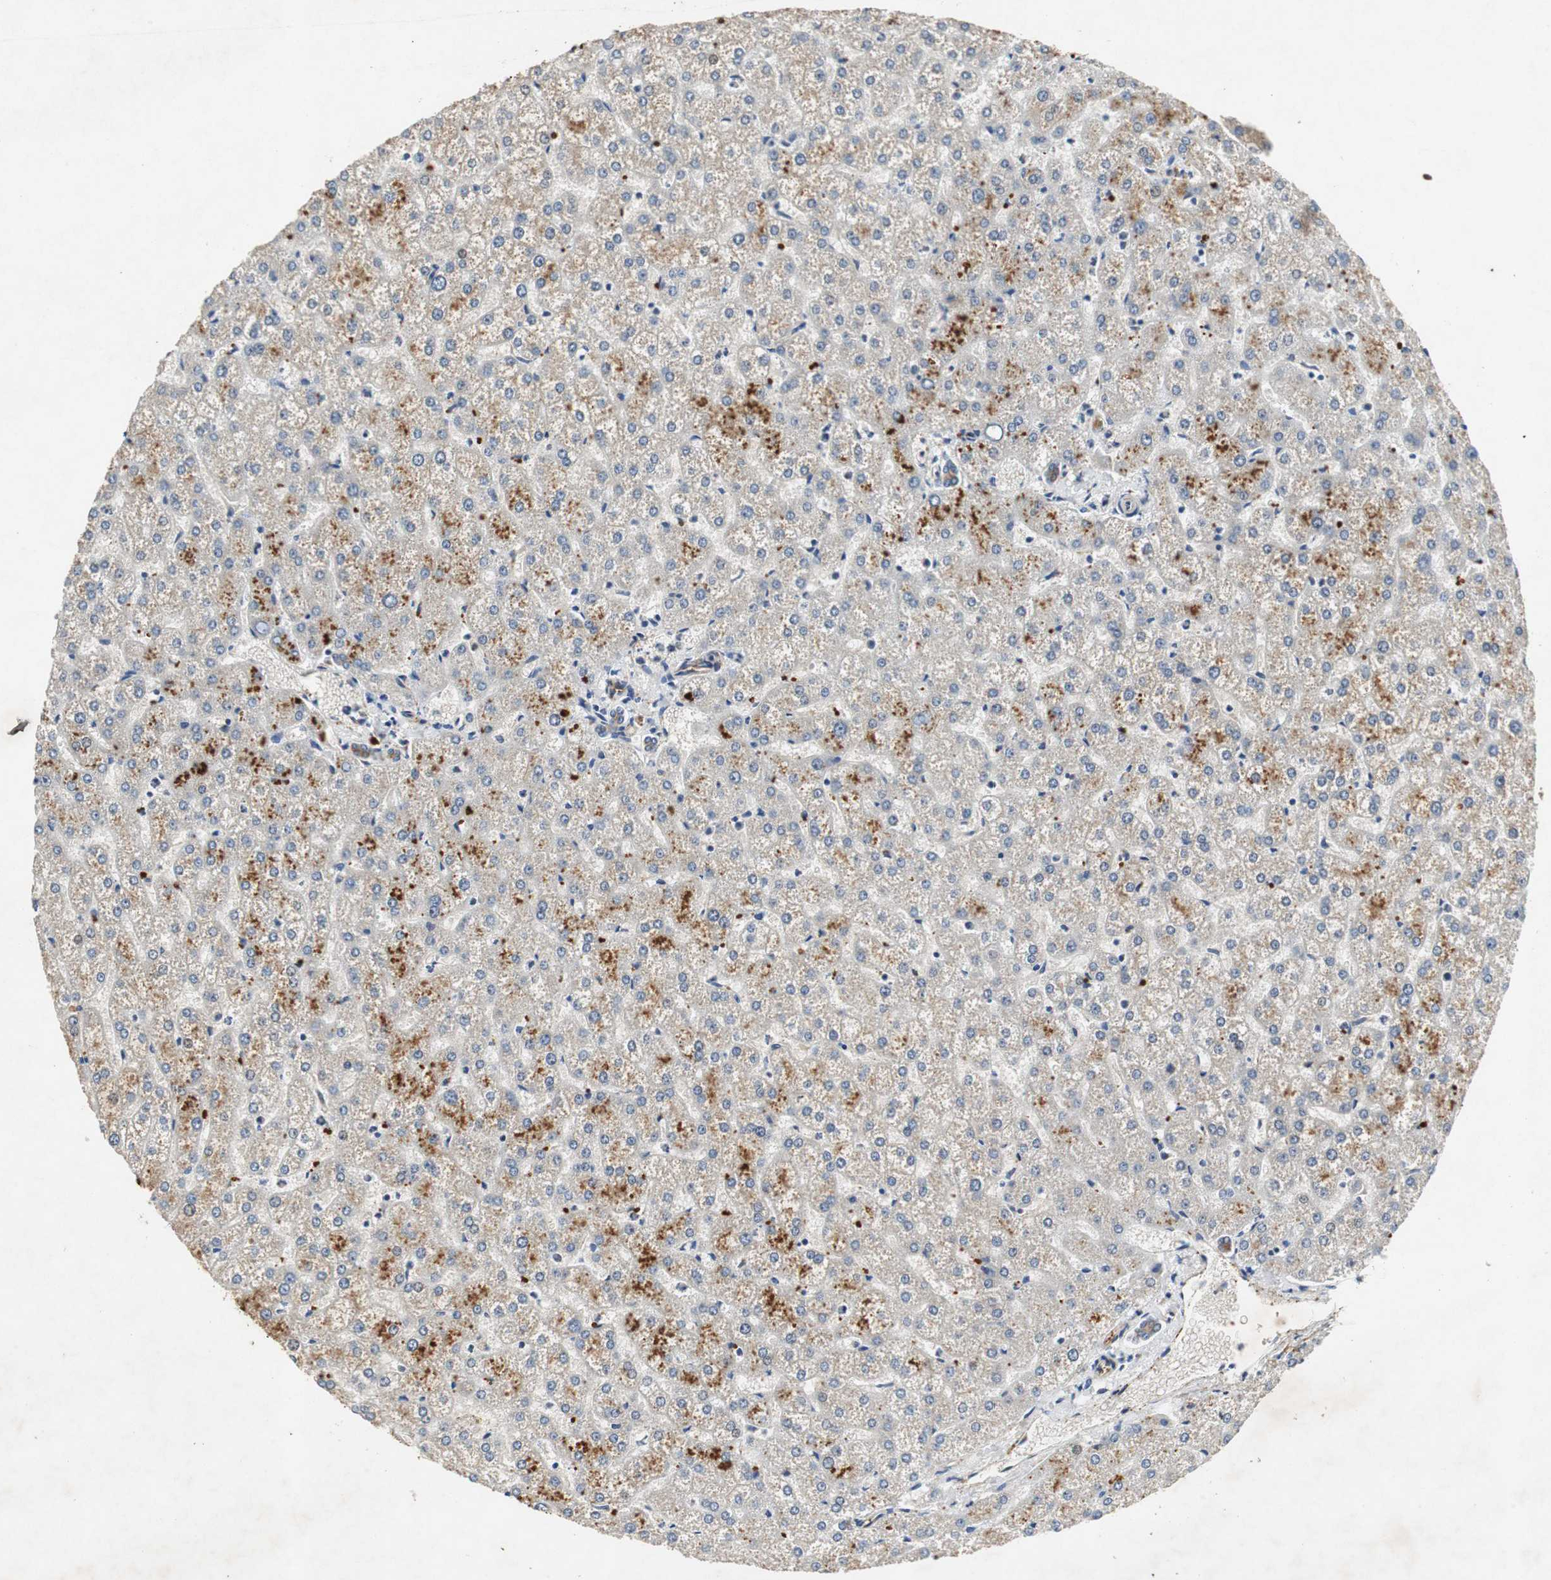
{"staining": {"intensity": "weak", "quantity": "<25%", "location": "cytoplasmic/membranous"}, "tissue": "liver", "cell_type": "Cholangiocytes", "image_type": "normal", "snomed": [{"axis": "morphology", "description": "Normal tissue, NOS"}, {"axis": "topography", "description": "Liver"}], "caption": "A high-resolution micrograph shows immunohistochemistry staining of unremarkable liver, which exhibits no significant staining in cholangiocytes.", "gene": "TUBA4A", "patient": {"sex": "female", "age": 32}}